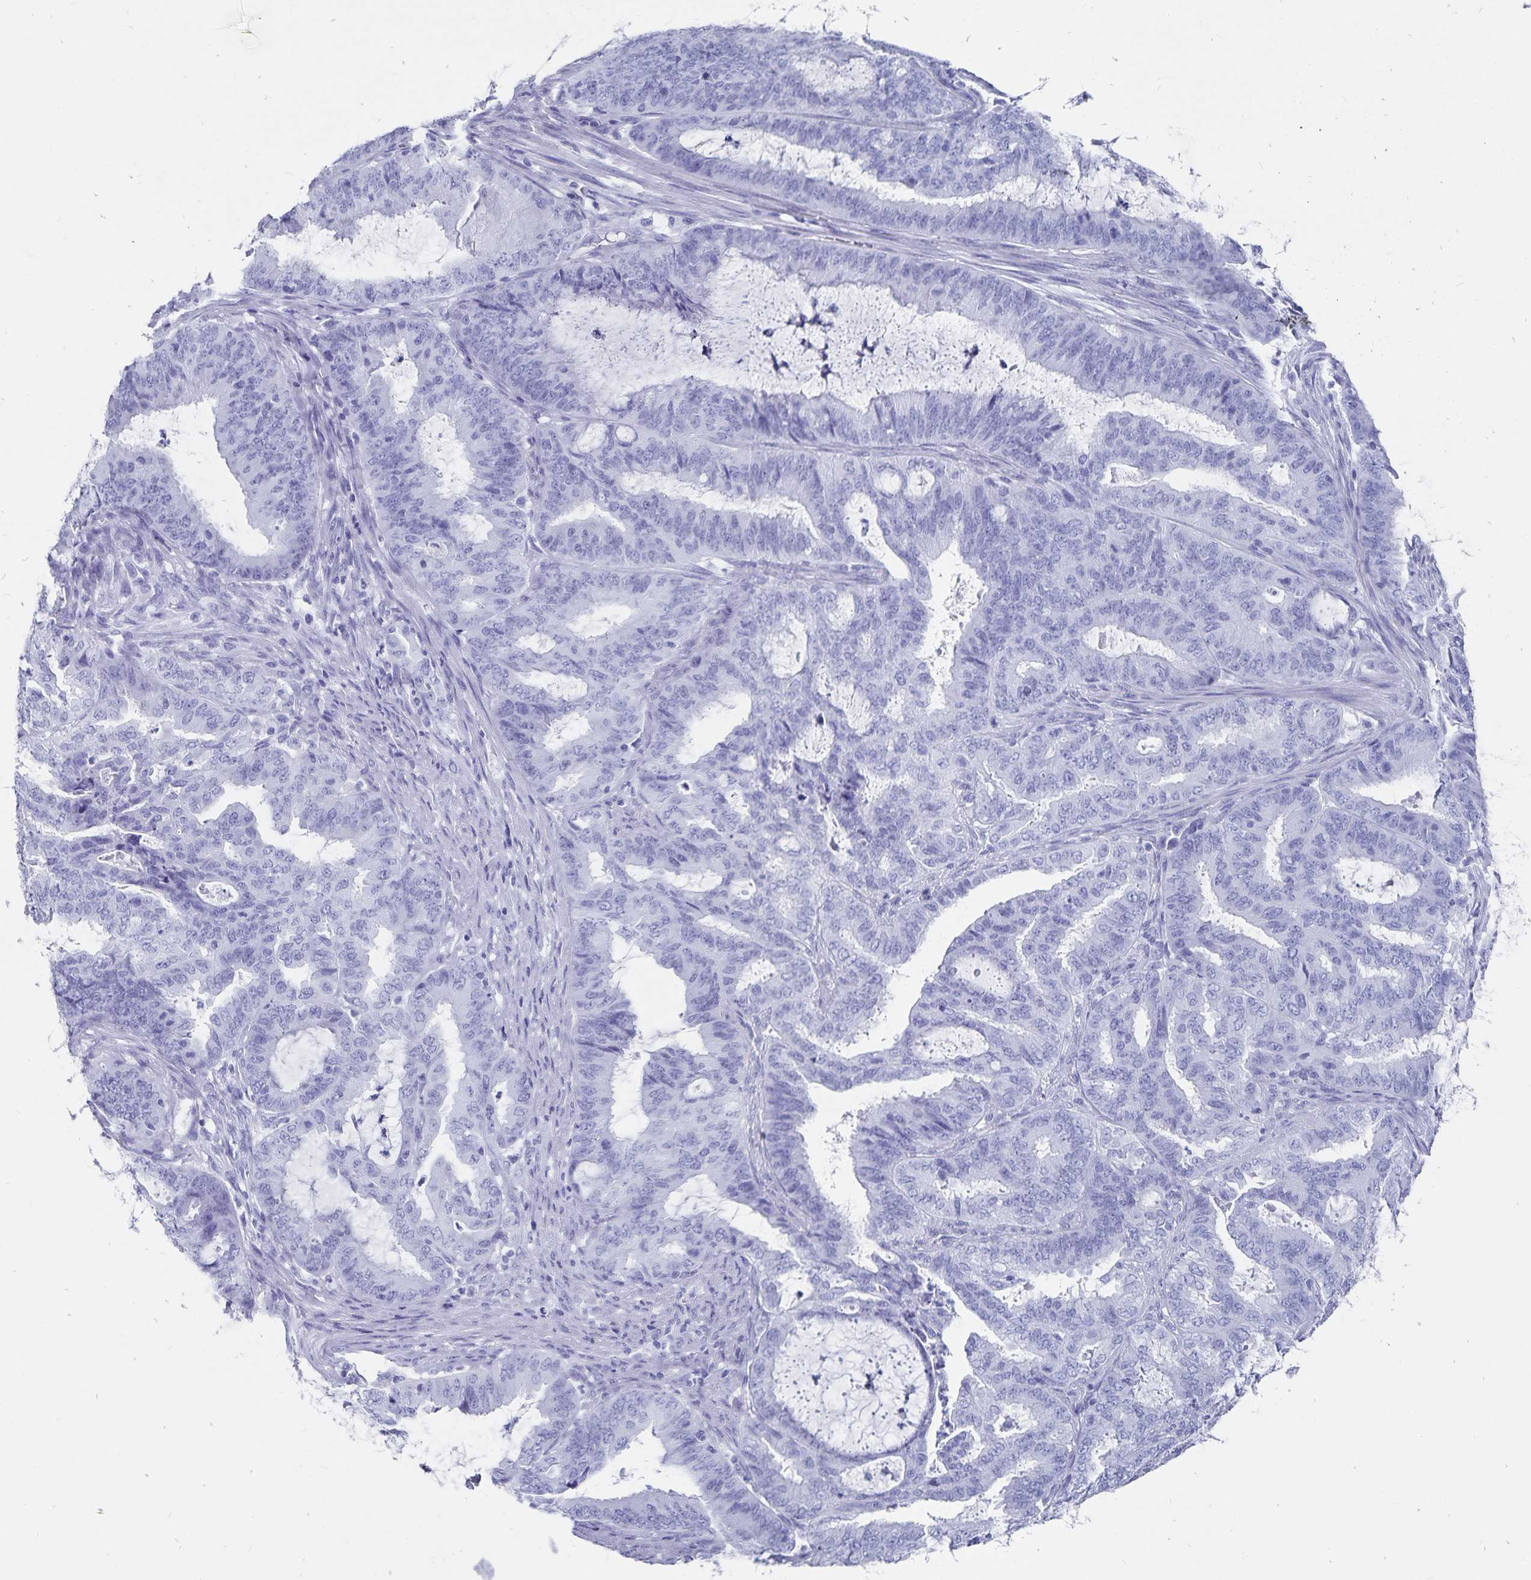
{"staining": {"intensity": "negative", "quantity": "none", "location": "none"}, "tissue": "endometrial cancer", "cell_type": "Tumor cells", "image_type": "cancer", "snomed": [{"axis": "morphology", "description": "Adenocarcinoma, NOS"}, {"axis": "topography", "description": "Endometrium"}], "caption": "This is a image of immunohistochemistry (IHC) staining of endometrial cancer, which shows no expression in tumor cells. (DAB immunohistochemistry (IHC) visualized using brightfield microscopy, high magnification).", "gene": "ADH1A", "patient": {"sex": "female", "age": 51}}